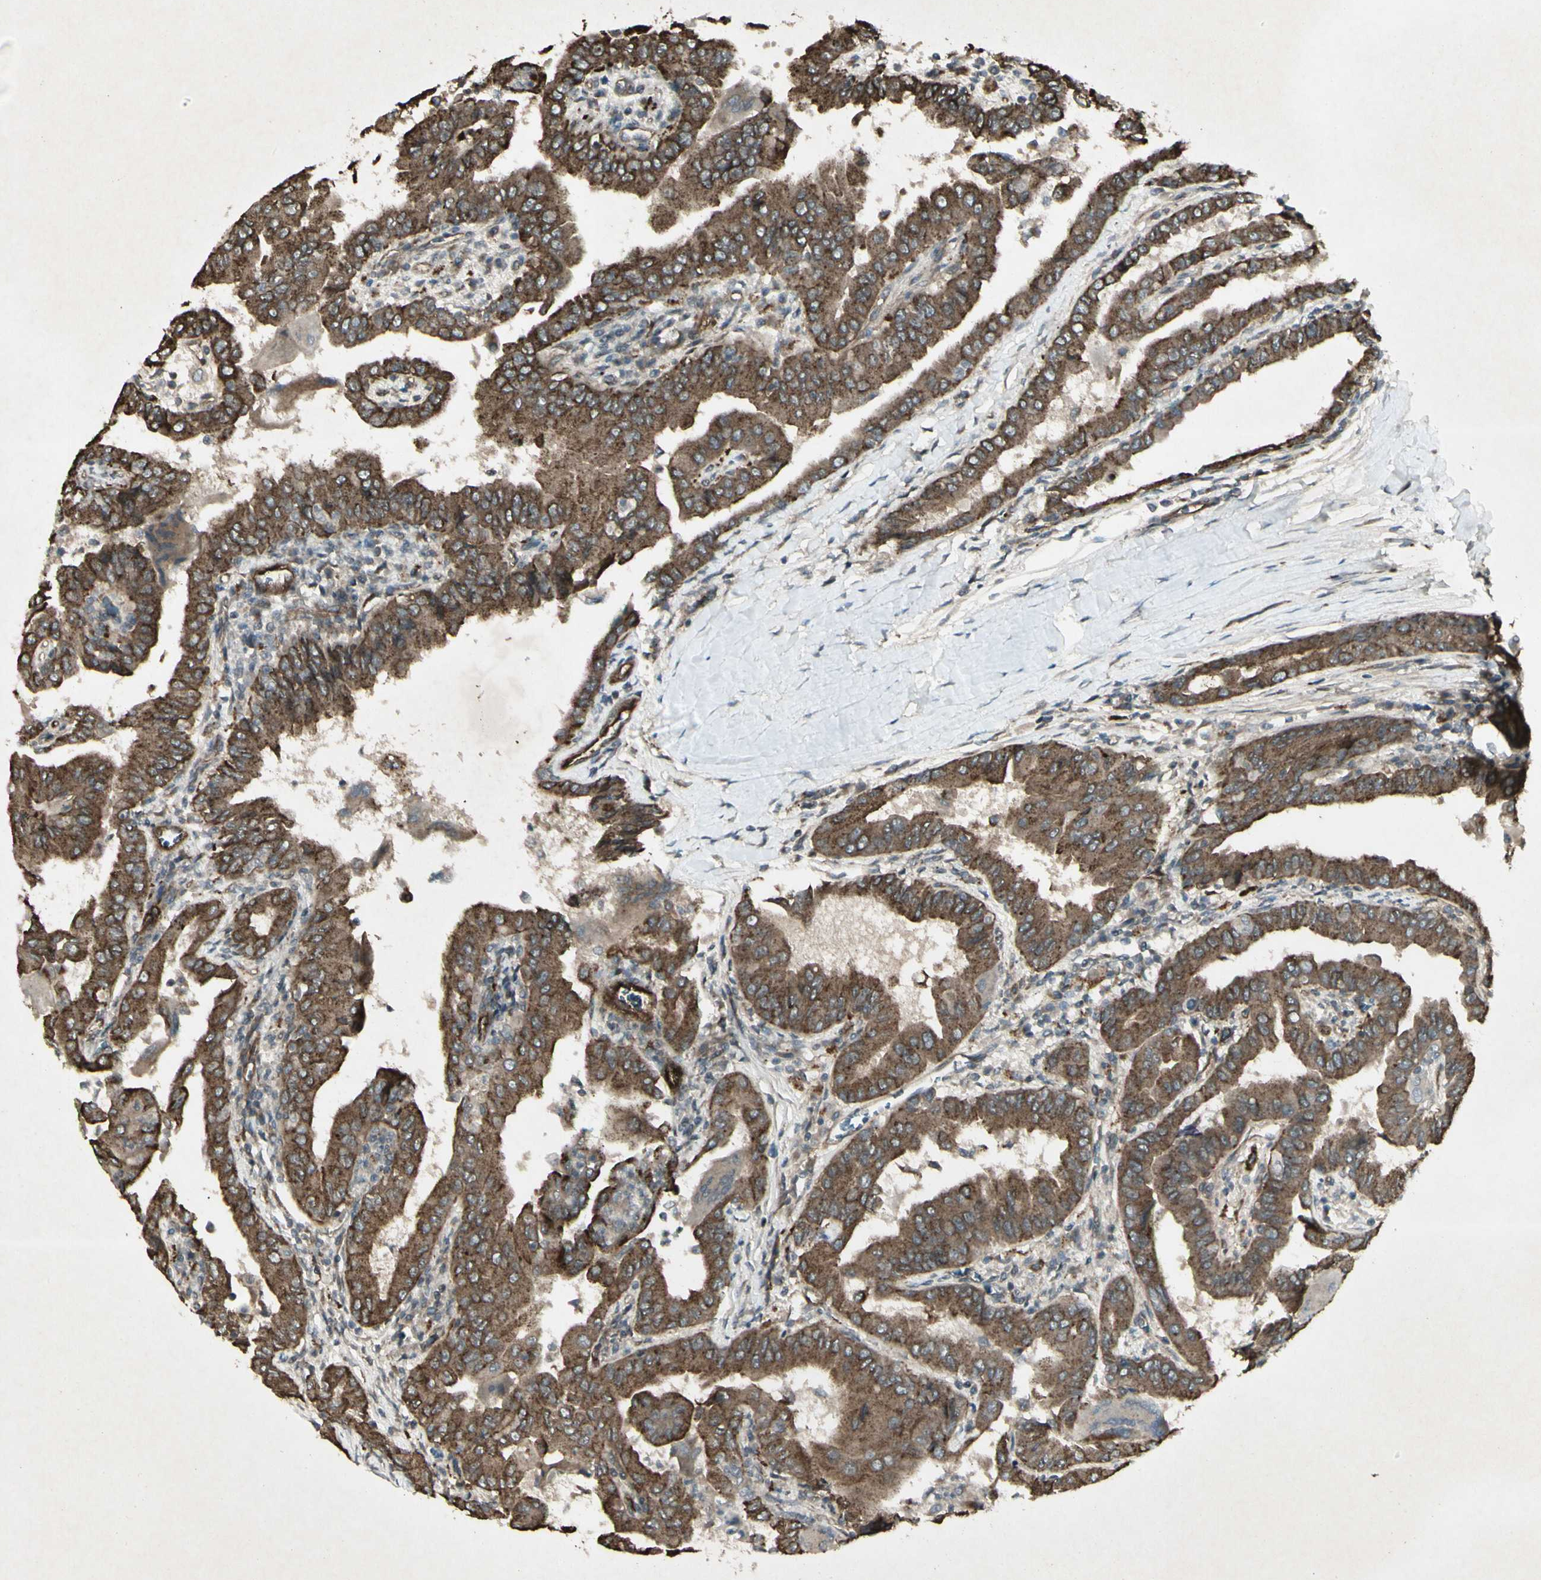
{"staining": {"intensity": "moderate", "quantity": ">75%", "location": "cytoplasmic/membranous"}, "tissue": "thyroid cancer", "cell_type": "Tumor cells", "image_type": "cancer", "snomed": [{"axis": "morphology", "description": "Papillary adenocarcinoma, NOS"}, {"axis": "topography", "description": "Thyroid gland"}], "caption": "Moderate cytoplasmic/membranous staining for a protein is appreciated in about >75% of tumor cells of papillary adenocarcinoma (thyroid) using immunohistochemistry.", "gene": "JAG1", "patient": {"sex": "male", "age": 33}}